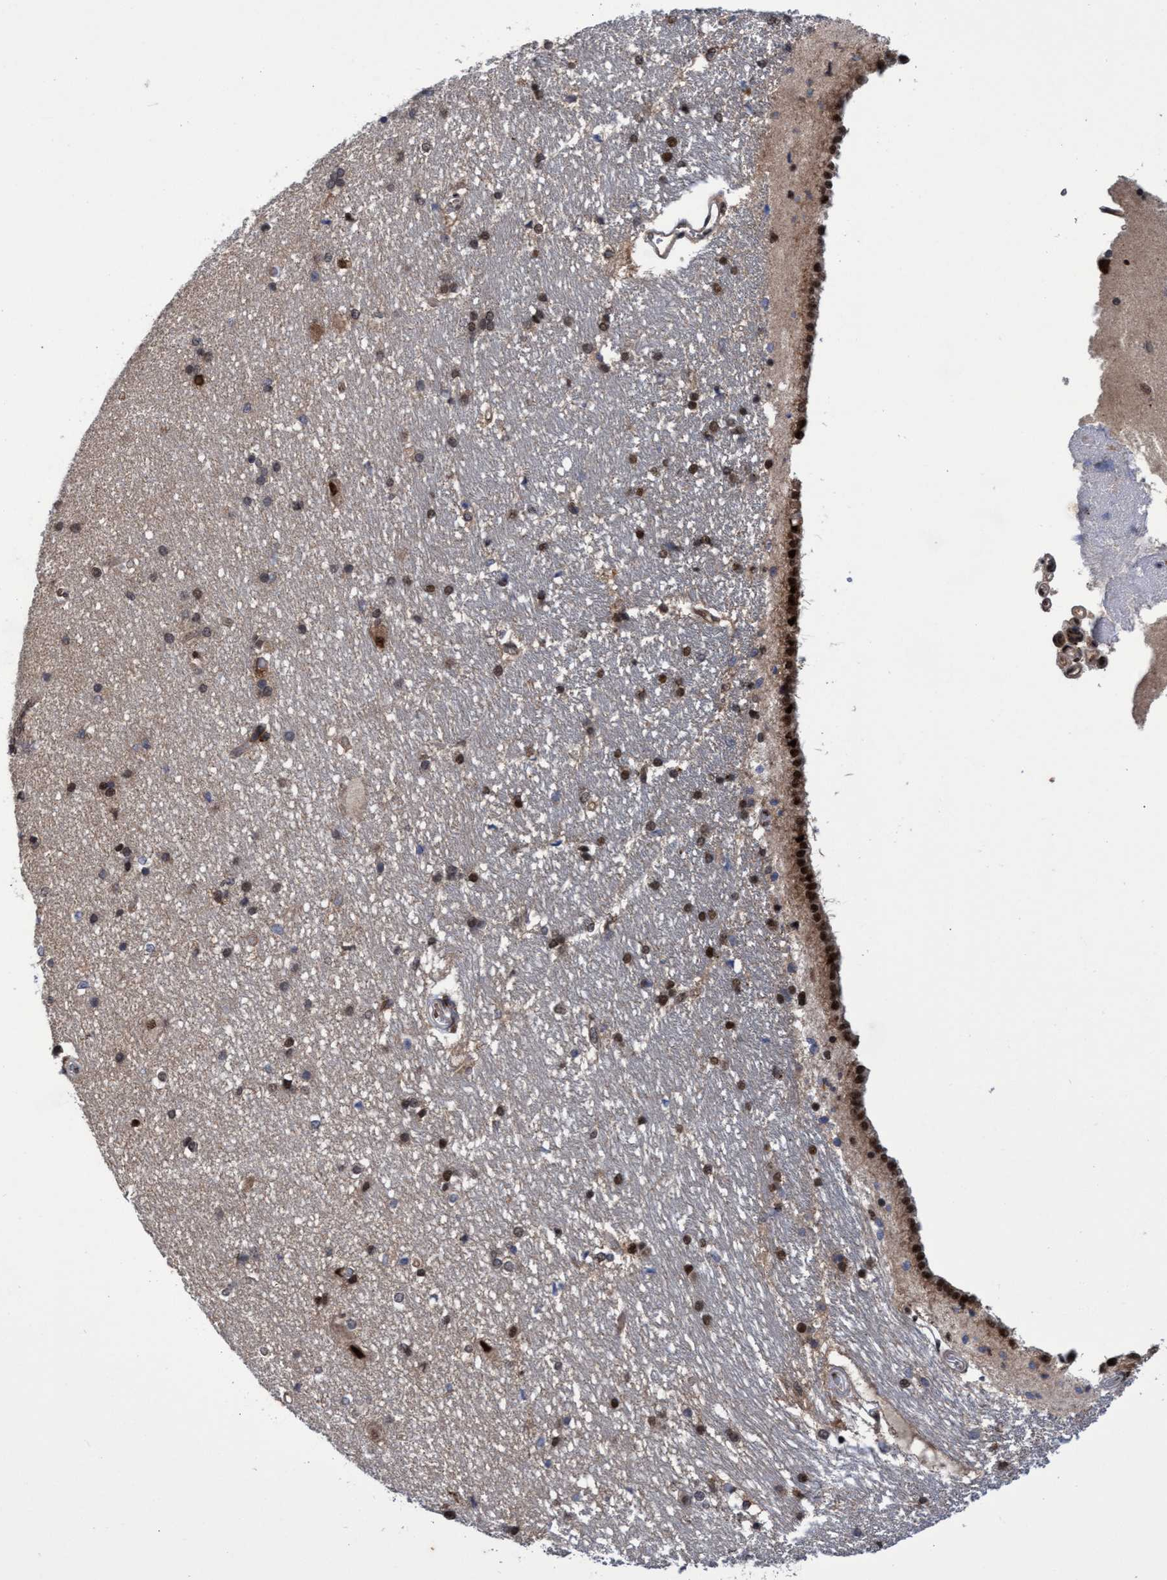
{"staining": {"intensity": "strong", "quantity": "25%-75%", "location": "nuclear"}, "tissue": "hippocampus", "cell_type": "Glial cells", "image_type": "normal", "snomed": [{"axis": "morphology", "description": "Normal tissue, NOS"}, {"axis": "topography", "description": "Hippocampus"}], "caption": "Immunohistochemistry (IHC) staining of unremarkable hippocampus, which shows high levels of strong nuclear expression in approximately 25%-75% of glial cells indicating strong nuclear protein staining. The staining was performed using DAB (brown) for protein detection and nuclei were counterstained in hematoxylin (blue).", "gene": "GTF2F1", "patient": {"sex": "male", "age": 45}}